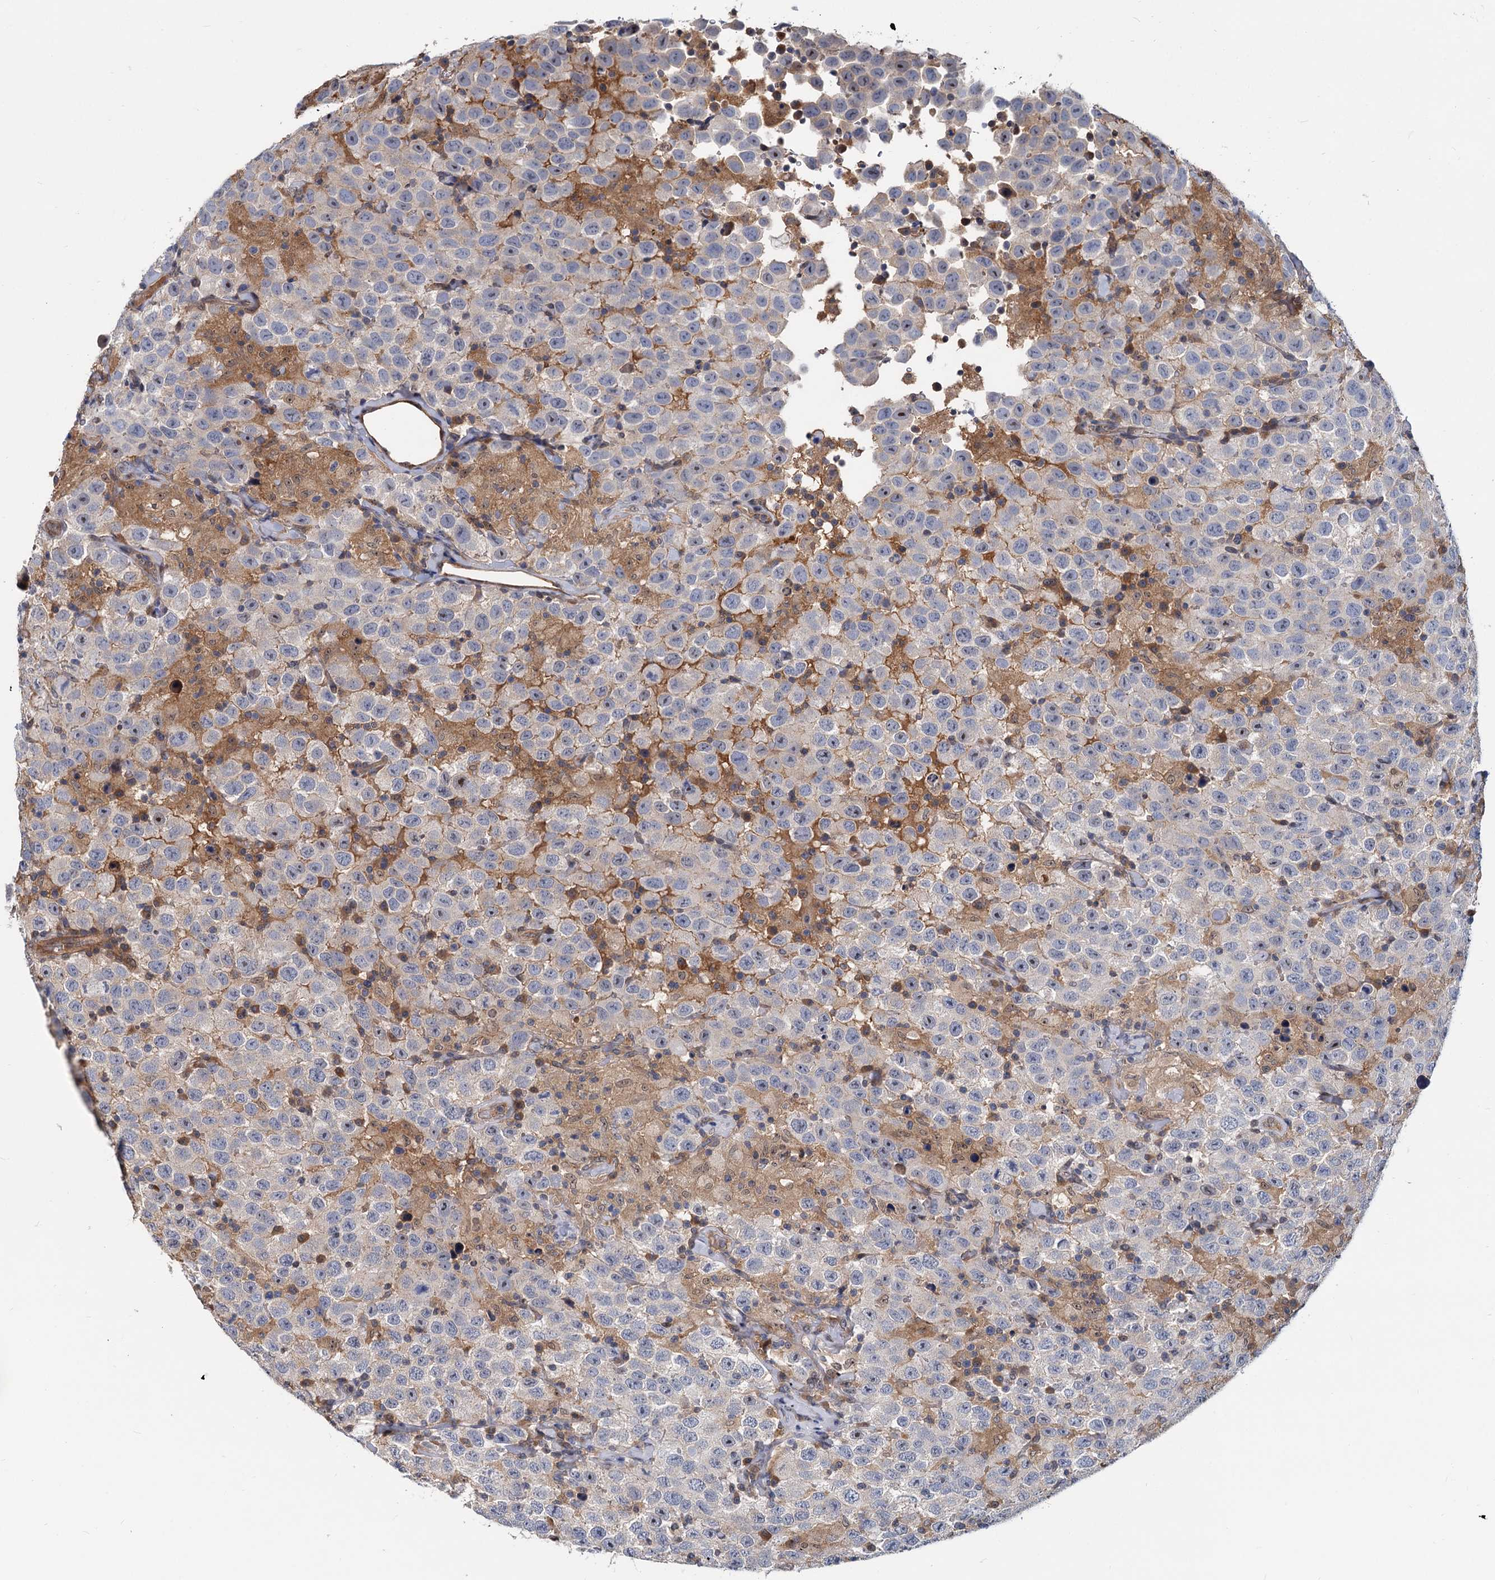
{"staining": {"intensity": "negative", "quantity": "none", "location": "none"}, "tissue": "testis cancer", "cell_type": "Tumor cells", "image_type": "cancer", "snomed": [{"axis": "morphology", "description": "Seminoma, NOS"}, {"axis": "topography", "description": "Testis"}], "caption": "Immunohistochemistry histopathology image of neoplastic tissue: human seminoma (testis) stained with DAB (3,3'-diaminobenzidine) reveals no significant protein positivity in tumor cells.", "gene": "SNX15", "patient": {"sex": "male", "age": 41}}